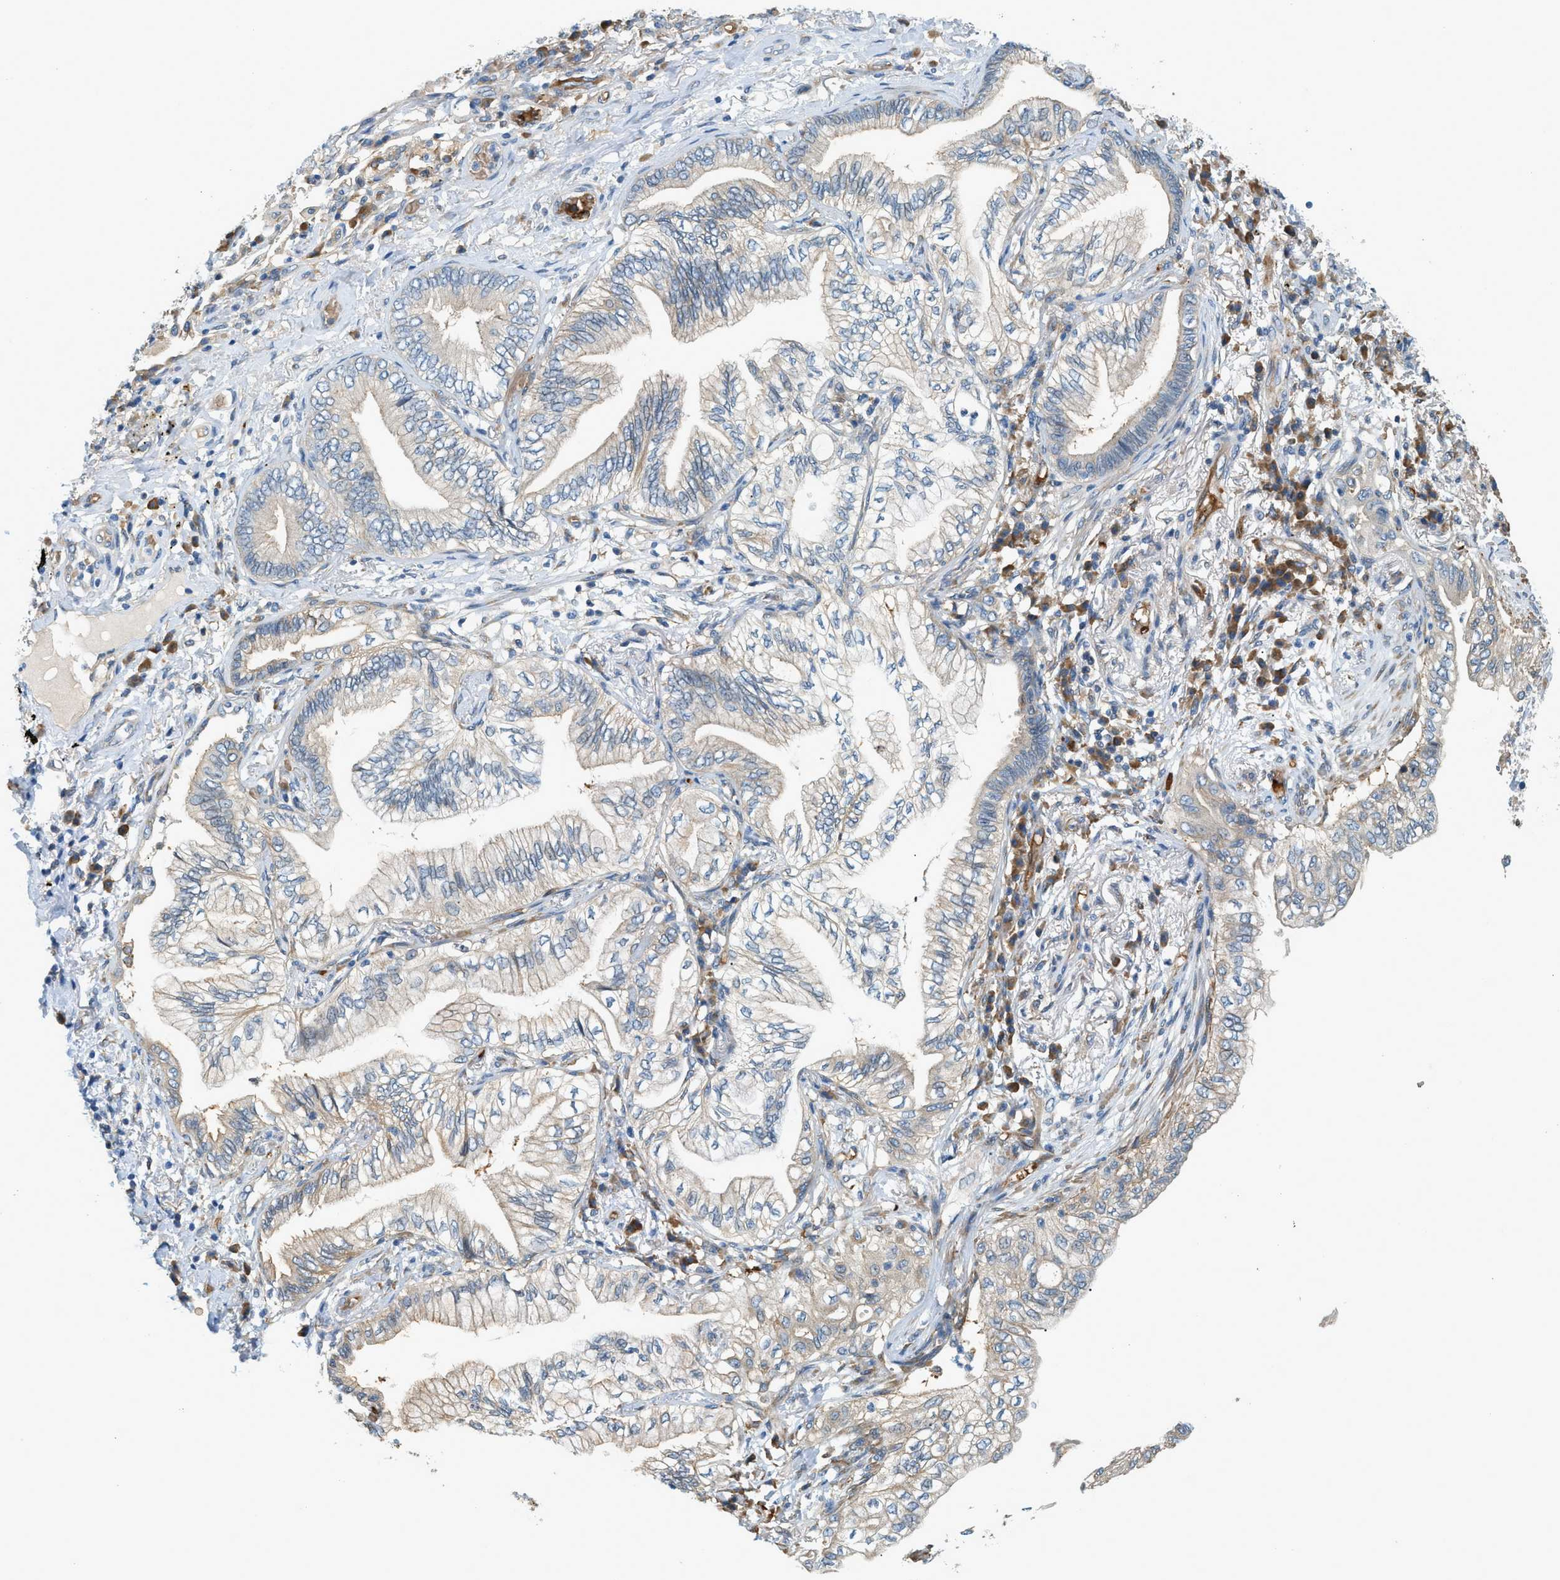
{"staining": {"intensity": "weak", "quantity": "25%-75%", "location": "cytoplasmic/membranous"}, "tissue": "lung cancer", "cell_type": "Tumor cells", "image_type": "cancer", "snomed": [{"axis": "morphology", "description": "Normal tissue, NOS"}, {"axis": "morphology", "description": "Adenocarcinoma, NOS"}, {"axis": "topography", "description": "Bronchus"}, {"axis": "topography", "description": "Lung"}], "caption": "Immunohistochemical staining of human adenocarcinoma (lung) exhibits low levels of weak cytoplasmic/membranous expression in approximately 25%-75% of tumor cells.", "gene": "CYTH2", "patient": {"sex": "female", "age": 70}}